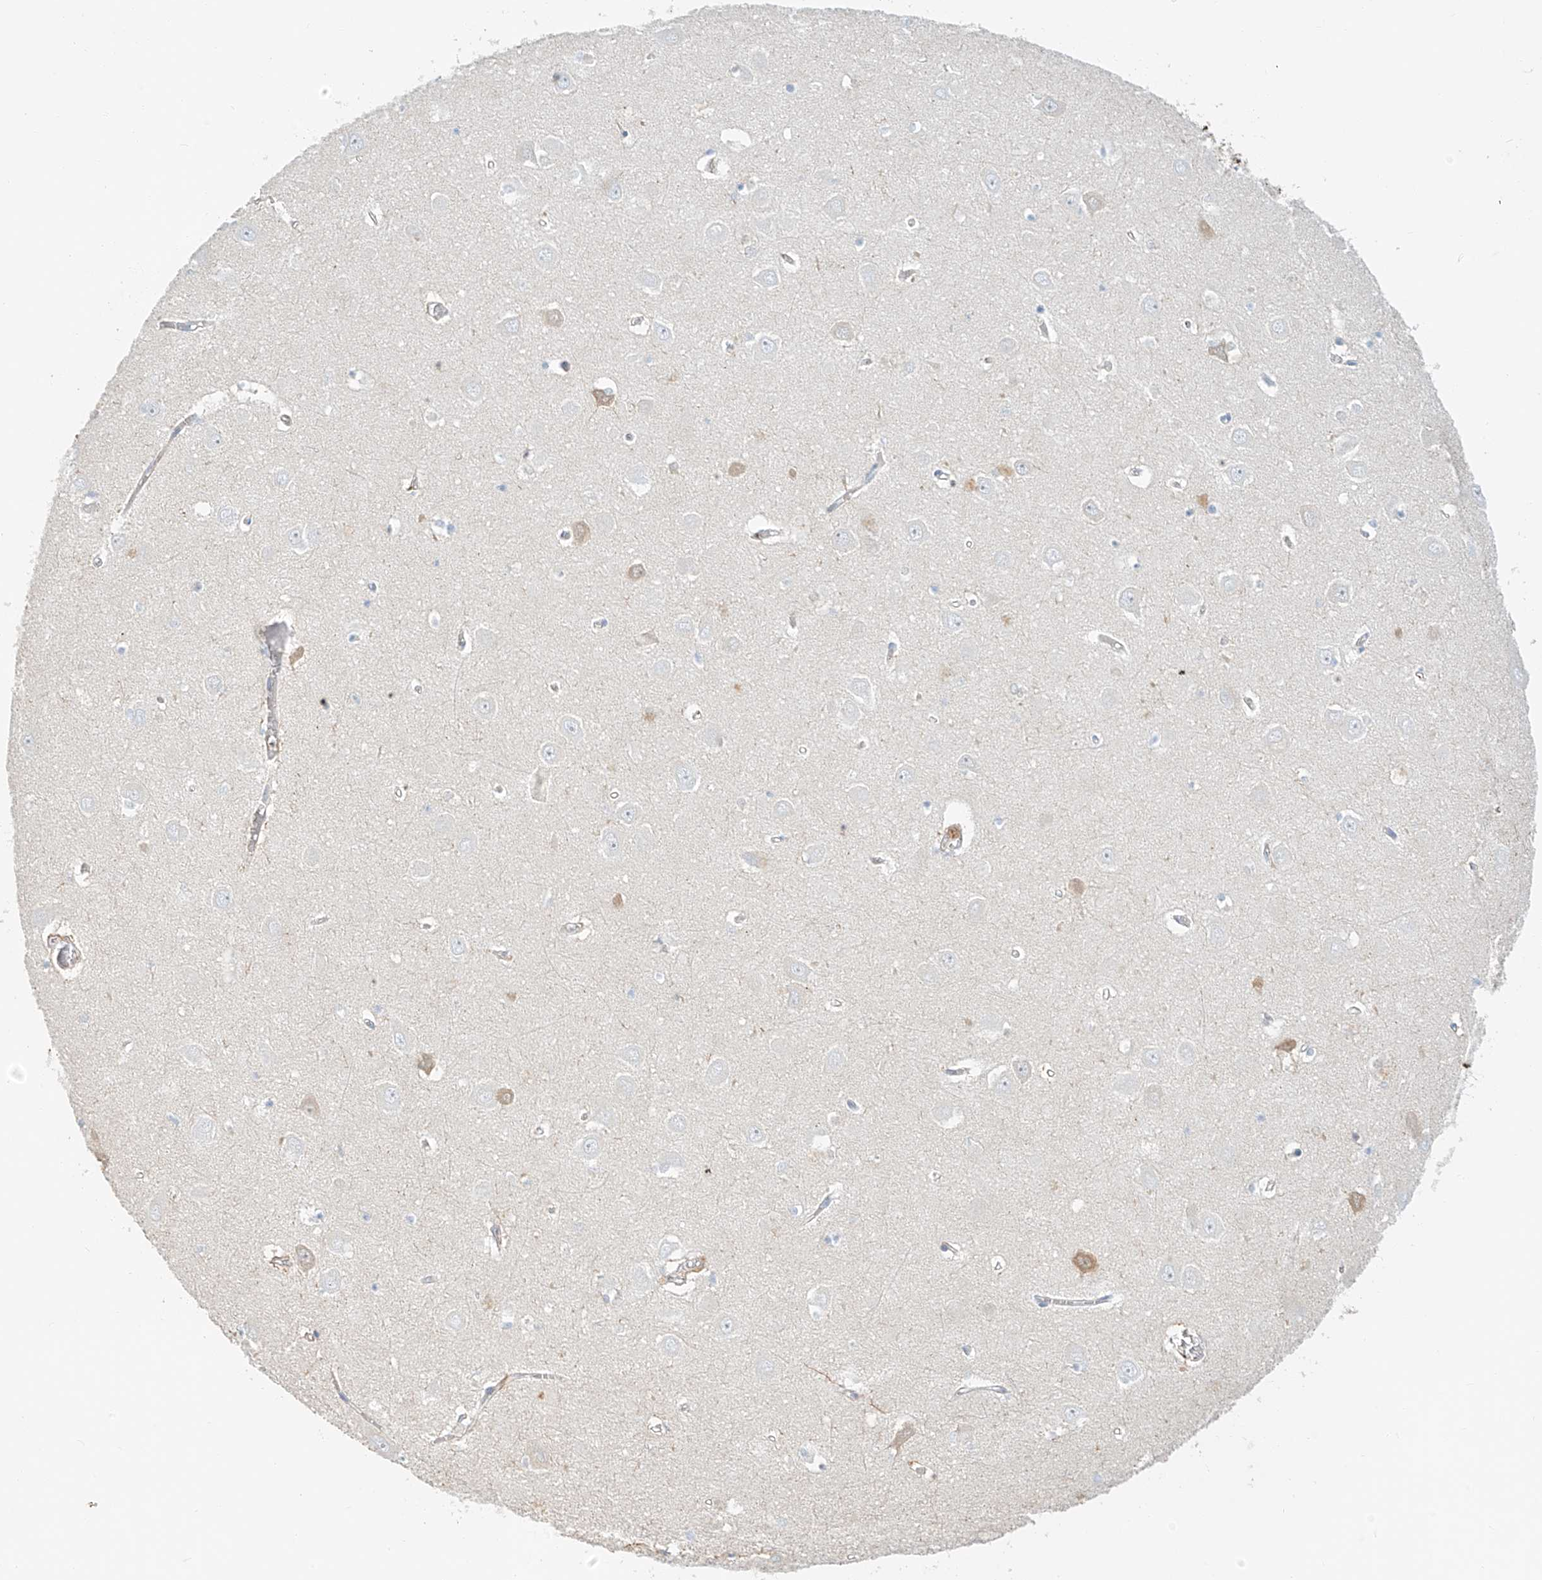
{"staining": {"intensity": "moderate", "quantity": "<25%", "location": "cytoplasmic/membranous,nuclear"}, "tissue": "hippocampus", "cell_type": "Glial cells", "image_type": "normal", "snomed": [{"axis": "morphology", "description": "Normal tissue, NOS"}, {"axis": "topography", "description": "Hippocampus"}], "caption": "An immunohistochemistry histopathology image of unremarkable tissue is shown. Protein staining in brown shows moderate cytoplasmic/membranous,nuclear positivity in hippocampus within glial cells.", "gene": "ZFP30", "patient": {"sex": "male", "age": 70}}